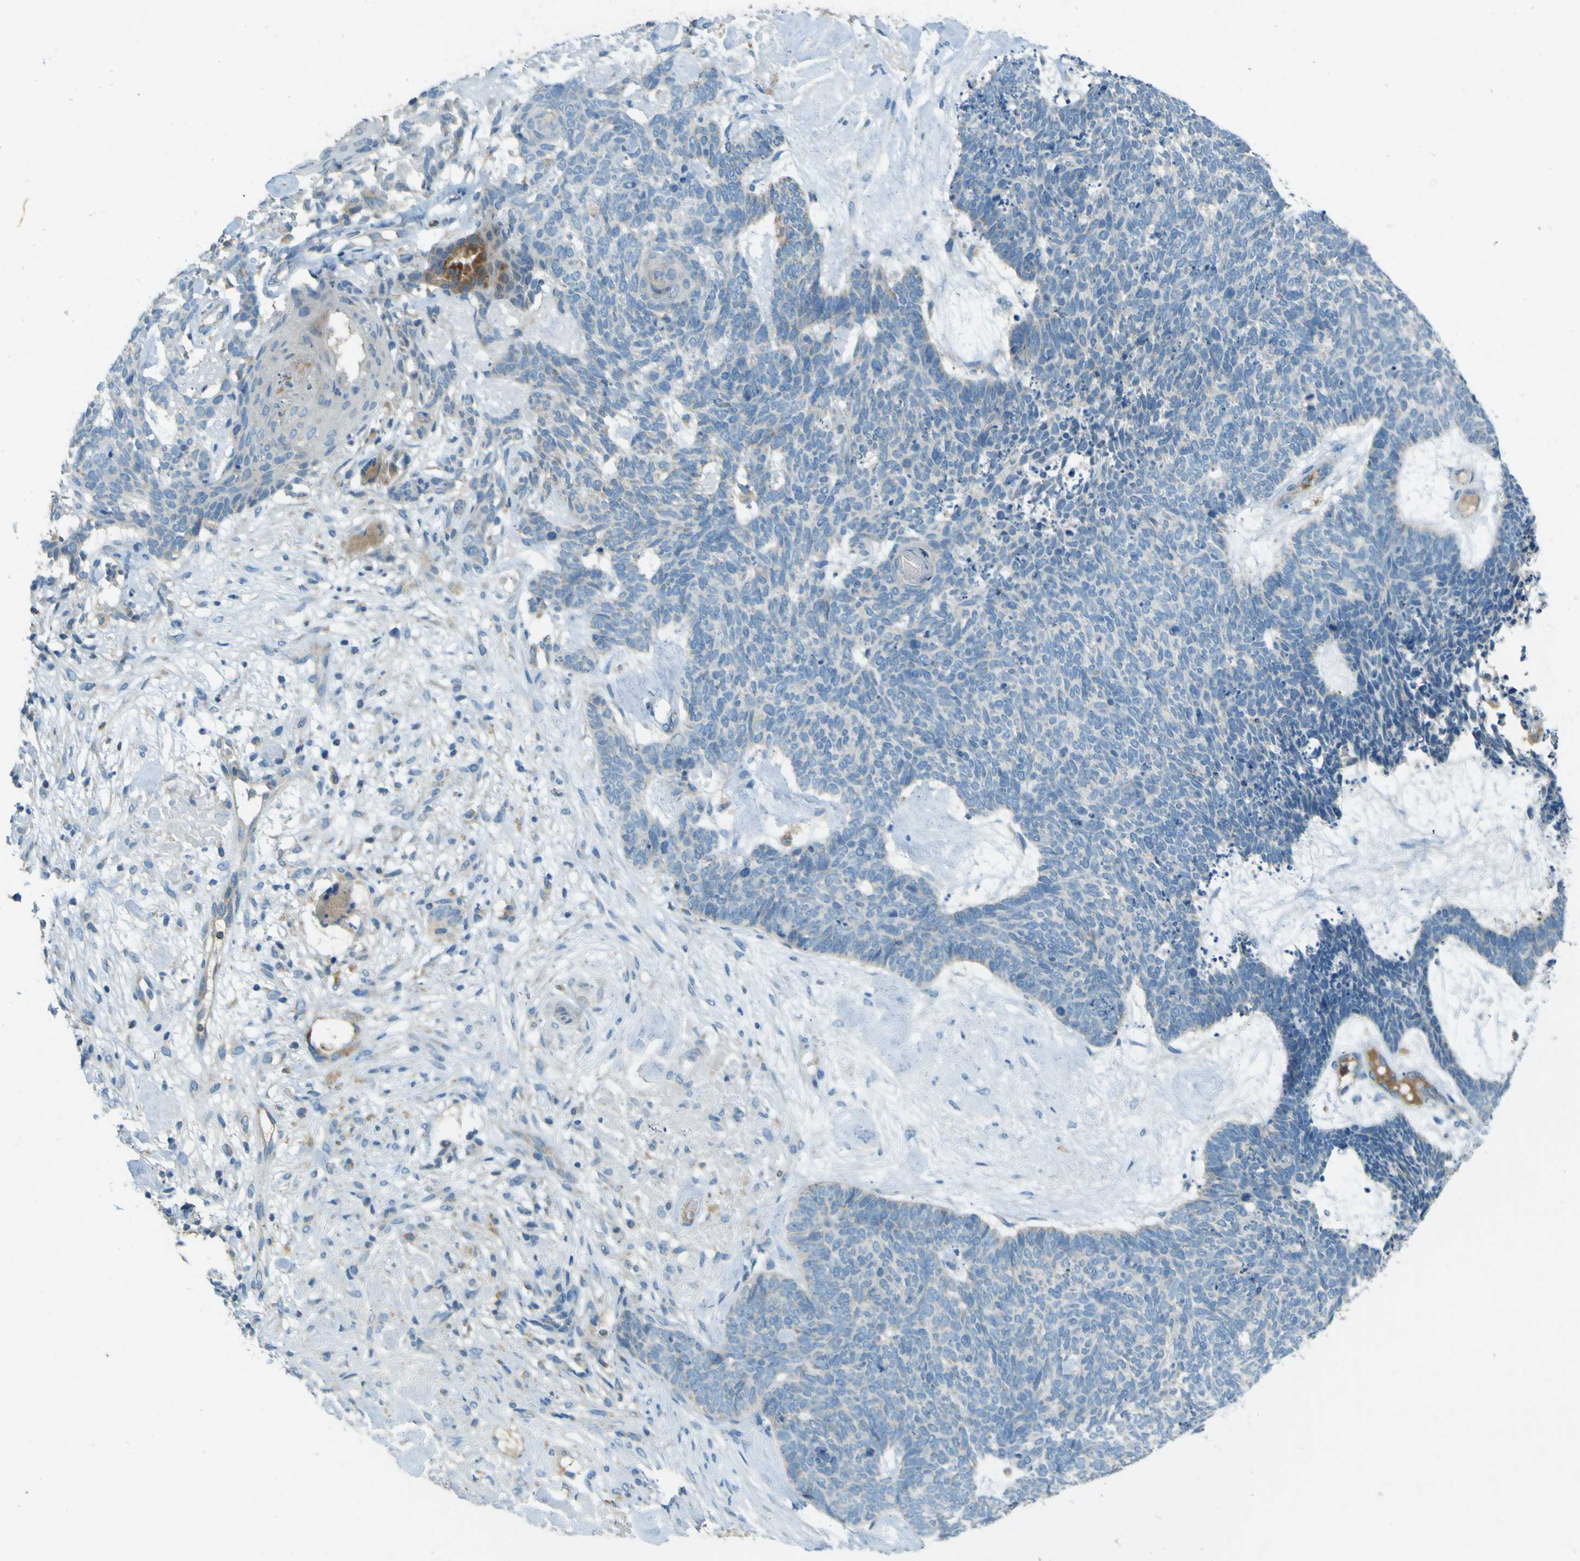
{"staining": {"intensity": "negative", "quantity": "none", "location": "none"}, "tissue": "skin cancer", "cell_type": "Tumor cells", "image_type": "cancer", "snomed": [{"axis": "morphology", "description": "Basal cell carcinoma"}, {"axis": "topography", "description": "Skin"}], "caption": "Skin basal cell carcinoma was stained to show a protein in brown. There is no significant expression in tumor cells.", "gene": "FKTN", "patient": {"sex": "female", "age": 84}}